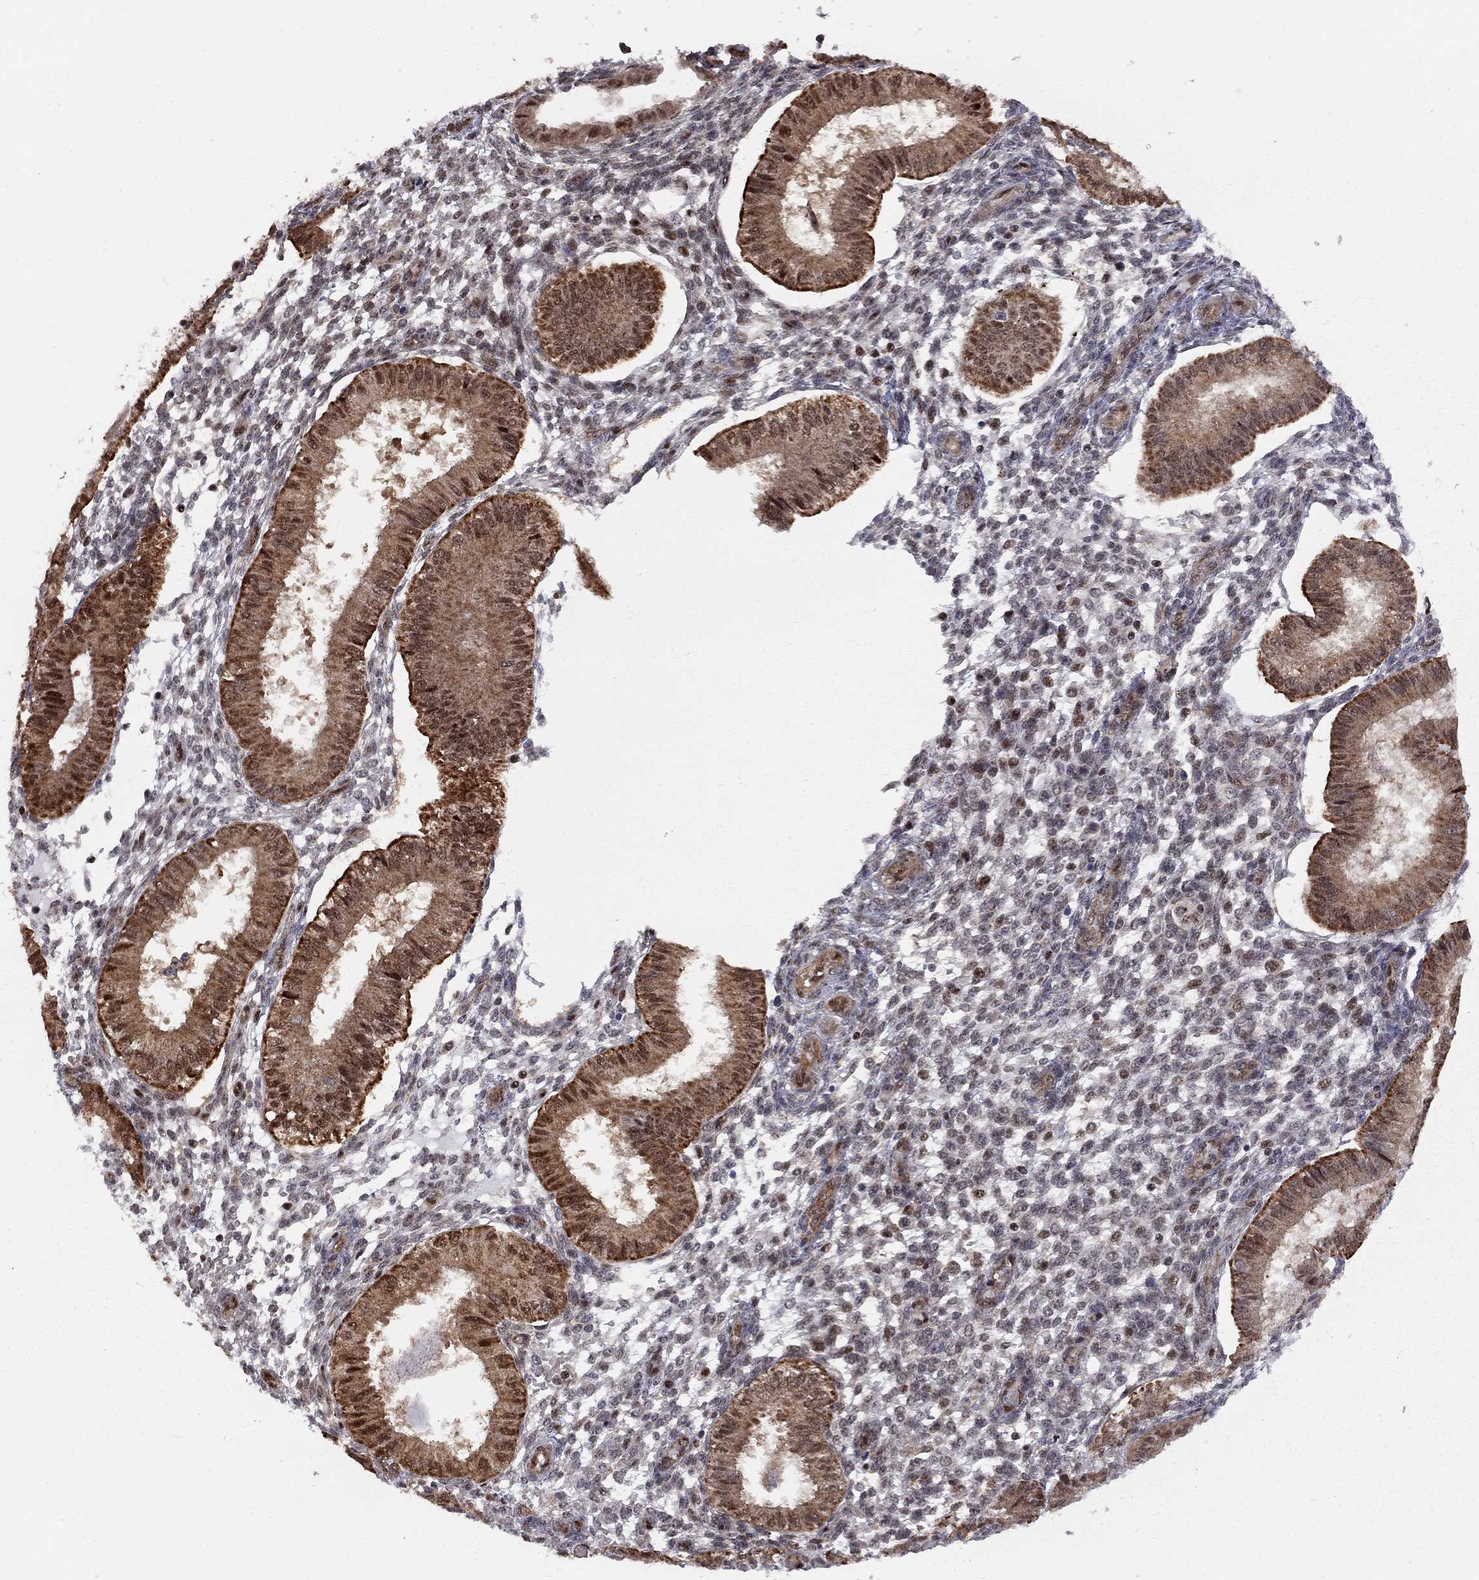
{"staining": {"intensity": "strong", "quantity": "25%-75%", "location": "nuclear"}, "tissue": "endometrium", "cell_type": "Cells in endometrial stroma", "image_type": "normal", "snomed": [{"axis": "morphology", "description": "Normal tissue, NOS"}, {"axis": "topography", "description": "Endometrium"}], "caption": "Immunohistochemical staining of benign endometrium shows strong nuclear protein positivity in about 25%-75% of cells in endometrial stroma. The staining is performed using DAB (3,3'-diaminobenzidine) brown chromogen to label protein expression. The nuclei are counter-stained blue using hematoxylin.", "gene": "ELOB", "patient": {"sex": "female", "age": 43}}